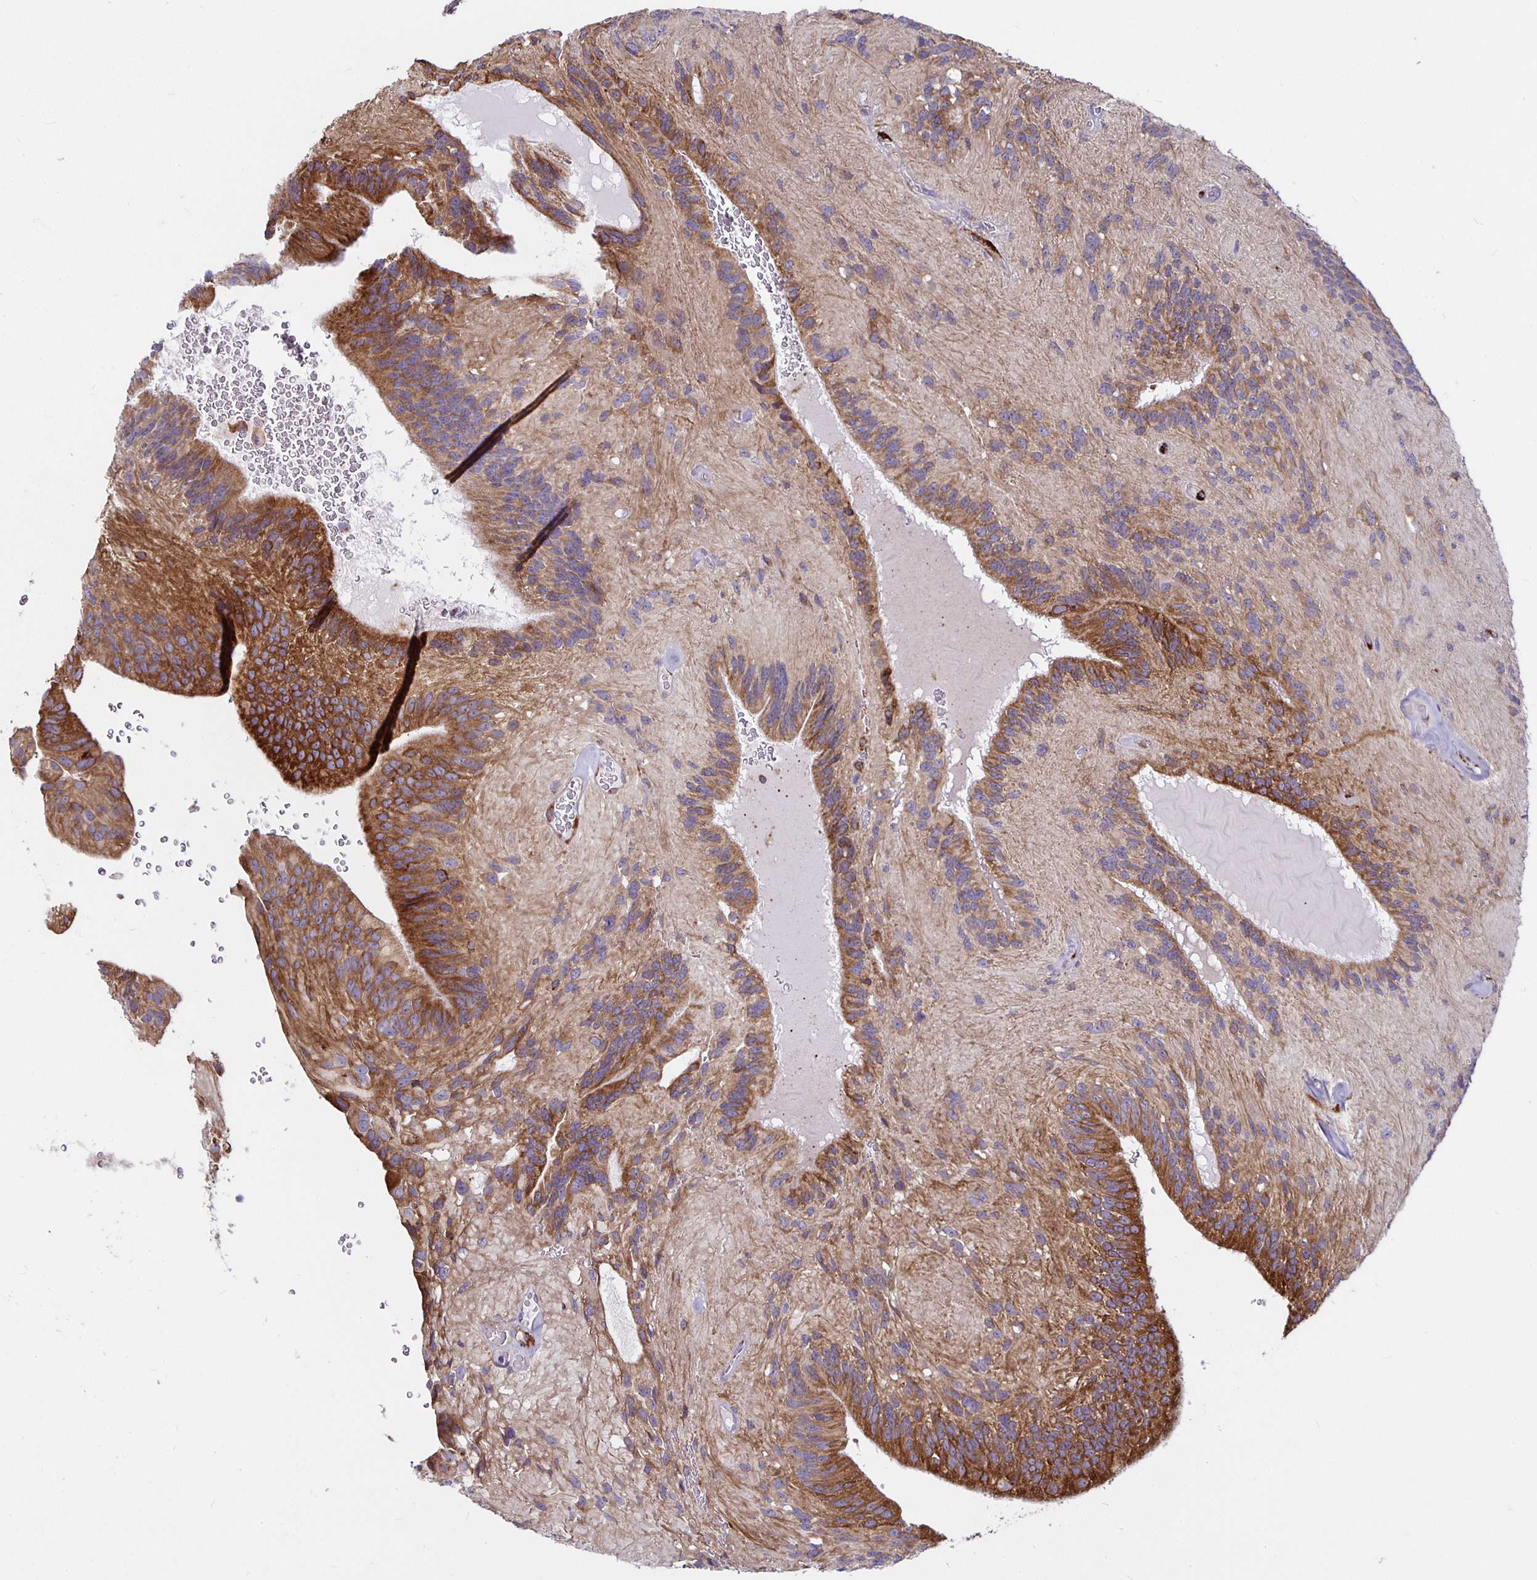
{"staining": {"intensity": "moderate", "quantity": ">75%", "location": "cytoplasmic/membranous"}, "tissue": "glioma", "cell_type": "Tumor cells", "image_type": "cancer", "snomed": [{"axis": "morphology", "description": "Glioma, malignant, Low grade"}, {"axis": "topography", "description": "Brain"}], "caption": "This photomicrograph demonstrates immunohistochemistry staining of glioma, with medium moderate cytoplasmic/membranous positivity in approximately >75% of tumor cells.", "gene": "P4HA2", "patient": {"sex": "male", "age": 31}}